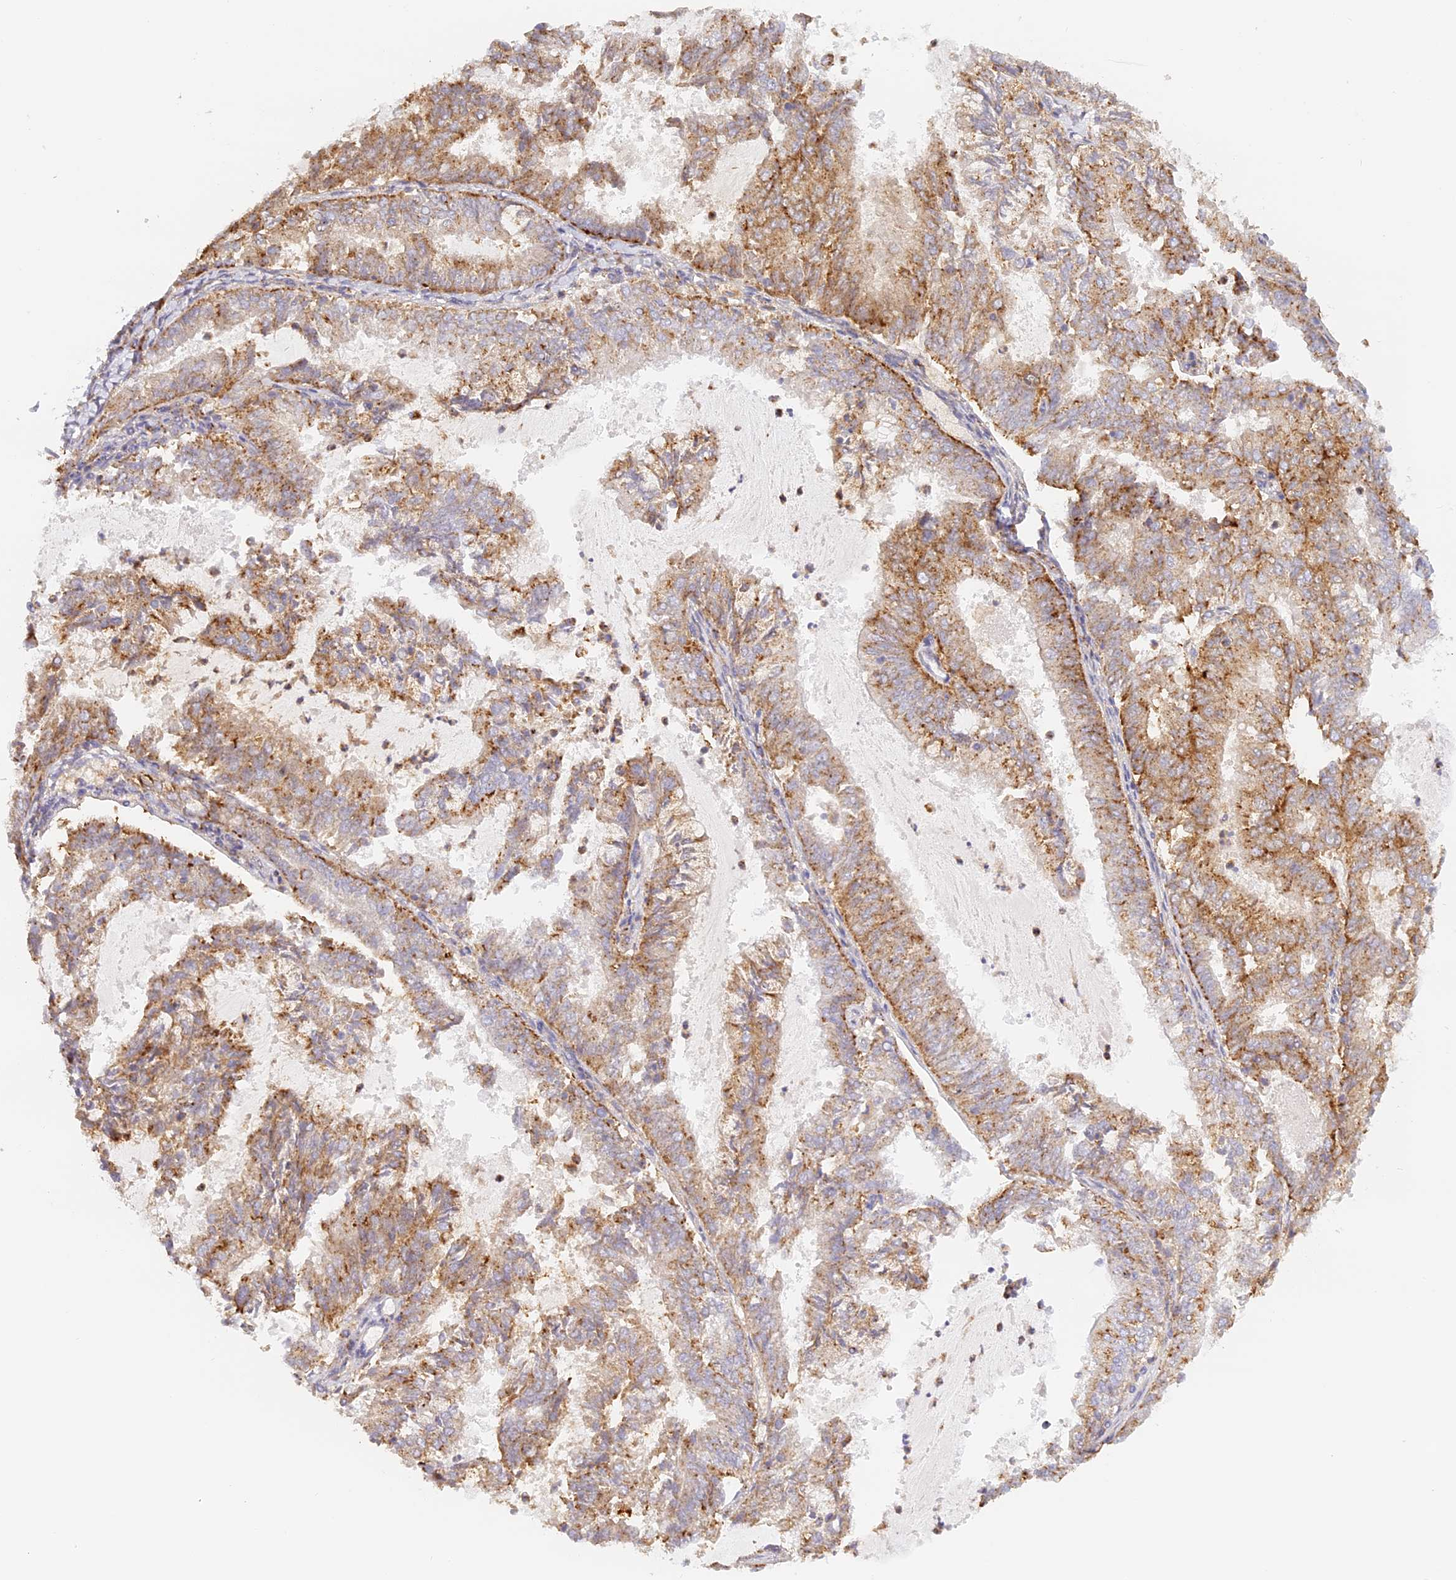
{"staining": {"intensity": "moderate", "quantity": ">75%", "location": "cytoplasmic/membranous"}, "tissue": "endometrial cancer", "cell_type": "Tumor cells", "image_type": "cancer", "snomed": [{"axis": "morphology", "description": "Adenocarcinoma, NOS"}, {"axis": "topography", "description": "Endometrium"}], "caption": "Tumor cells show moderate cytoplasmic/membranous positivity in about >75% of cells in endometrial adenocarcinoma.", "gene": "LAMP2", "patient": {"sex": "female", "age": 57}}